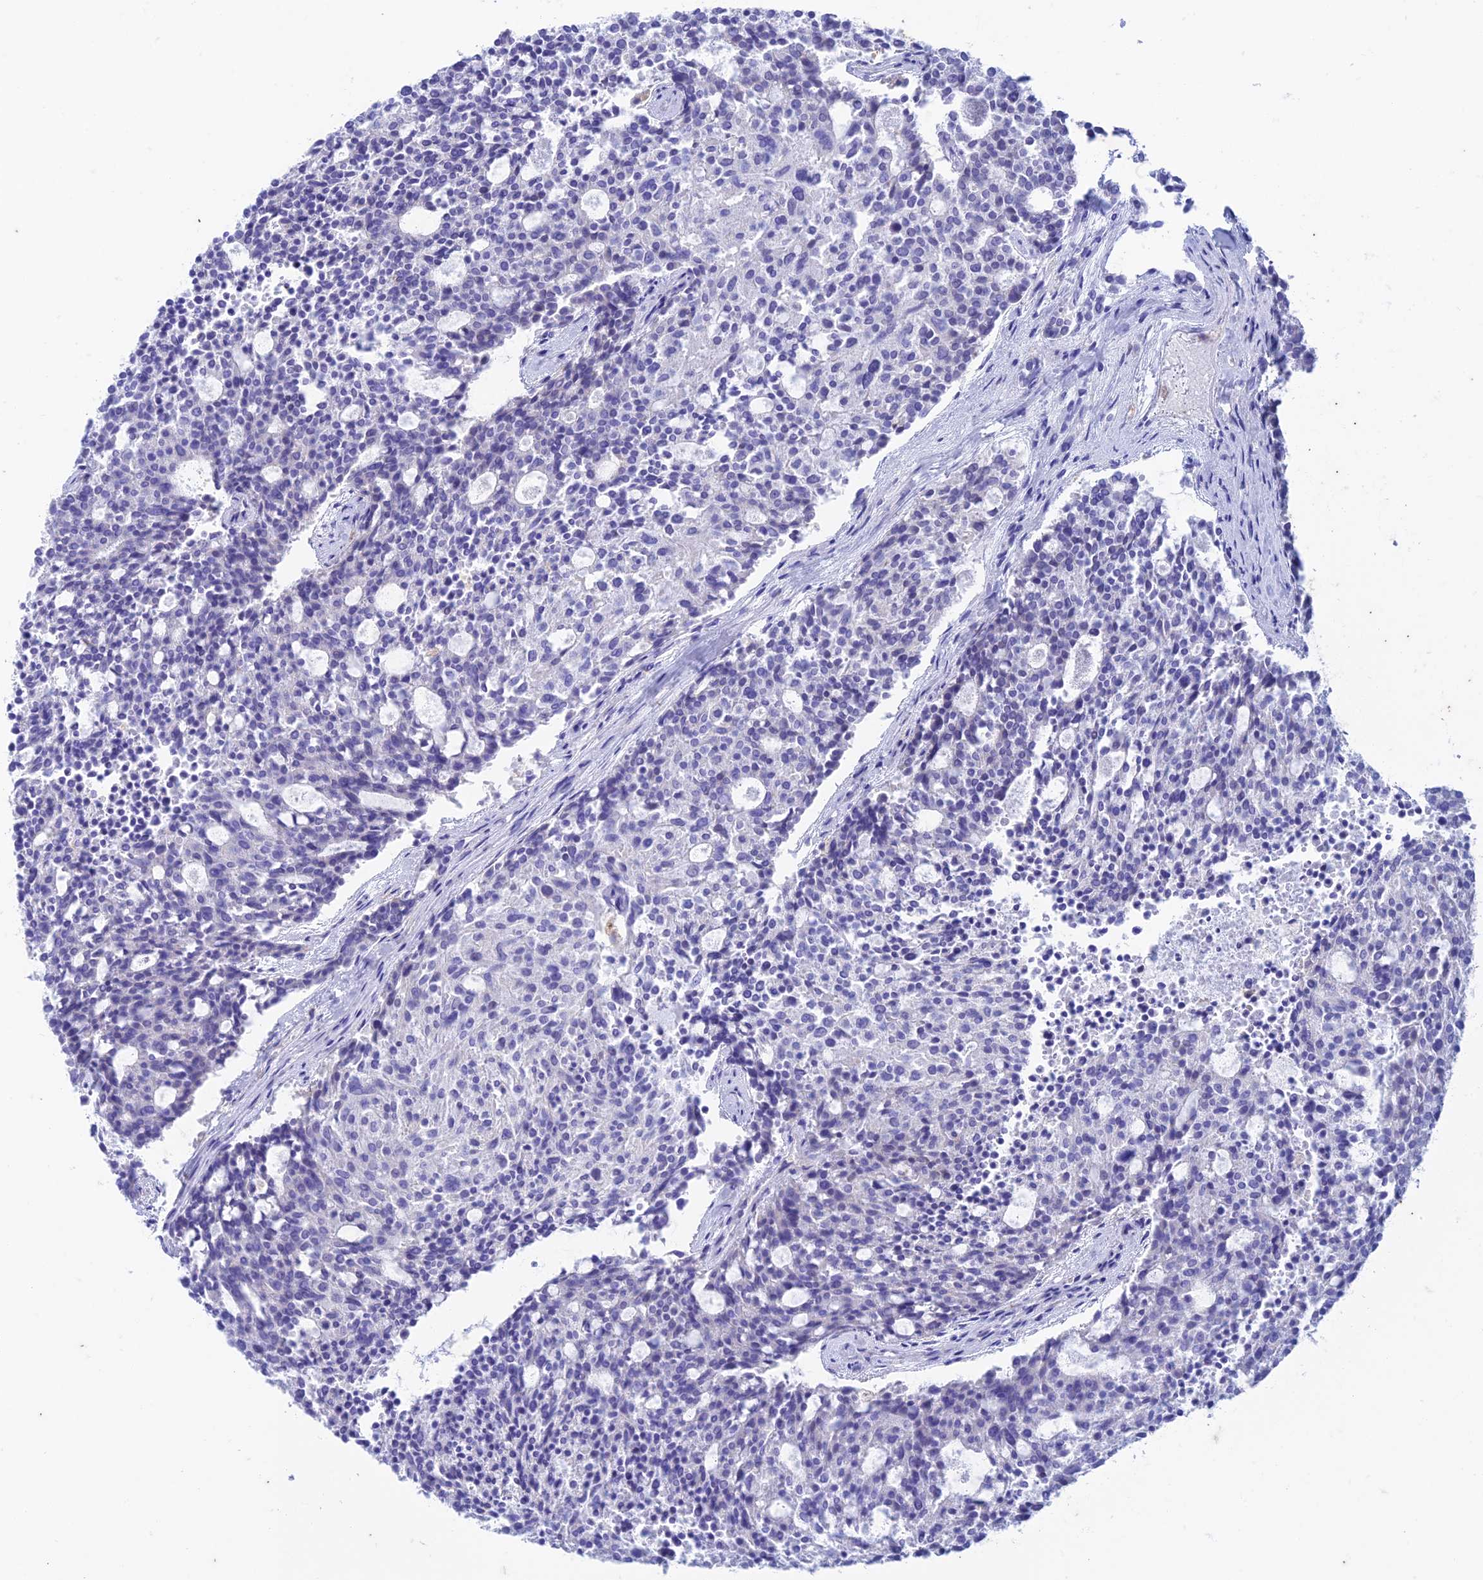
{"staining": {"intensity": "negative", "quantity": "none", "location": "none"}, "tissue": "carcinoid", "cell_type": "Tumor cells", "image_type": "cancer", "snomed": [{"axis": "morphology", "description": "Carcinoid, malignant, NOS"}, {"axis": "topography", "description": "Pancreas"}], "caption": "Tumor cells are negative for brown protein staining in malignant carcinoid. (DAB (3,3'-diaminobenzidine) IHC with hematoxylin counter stain).", "gene": "FGF7", "patient": {"sex": "female", "age": 54}}